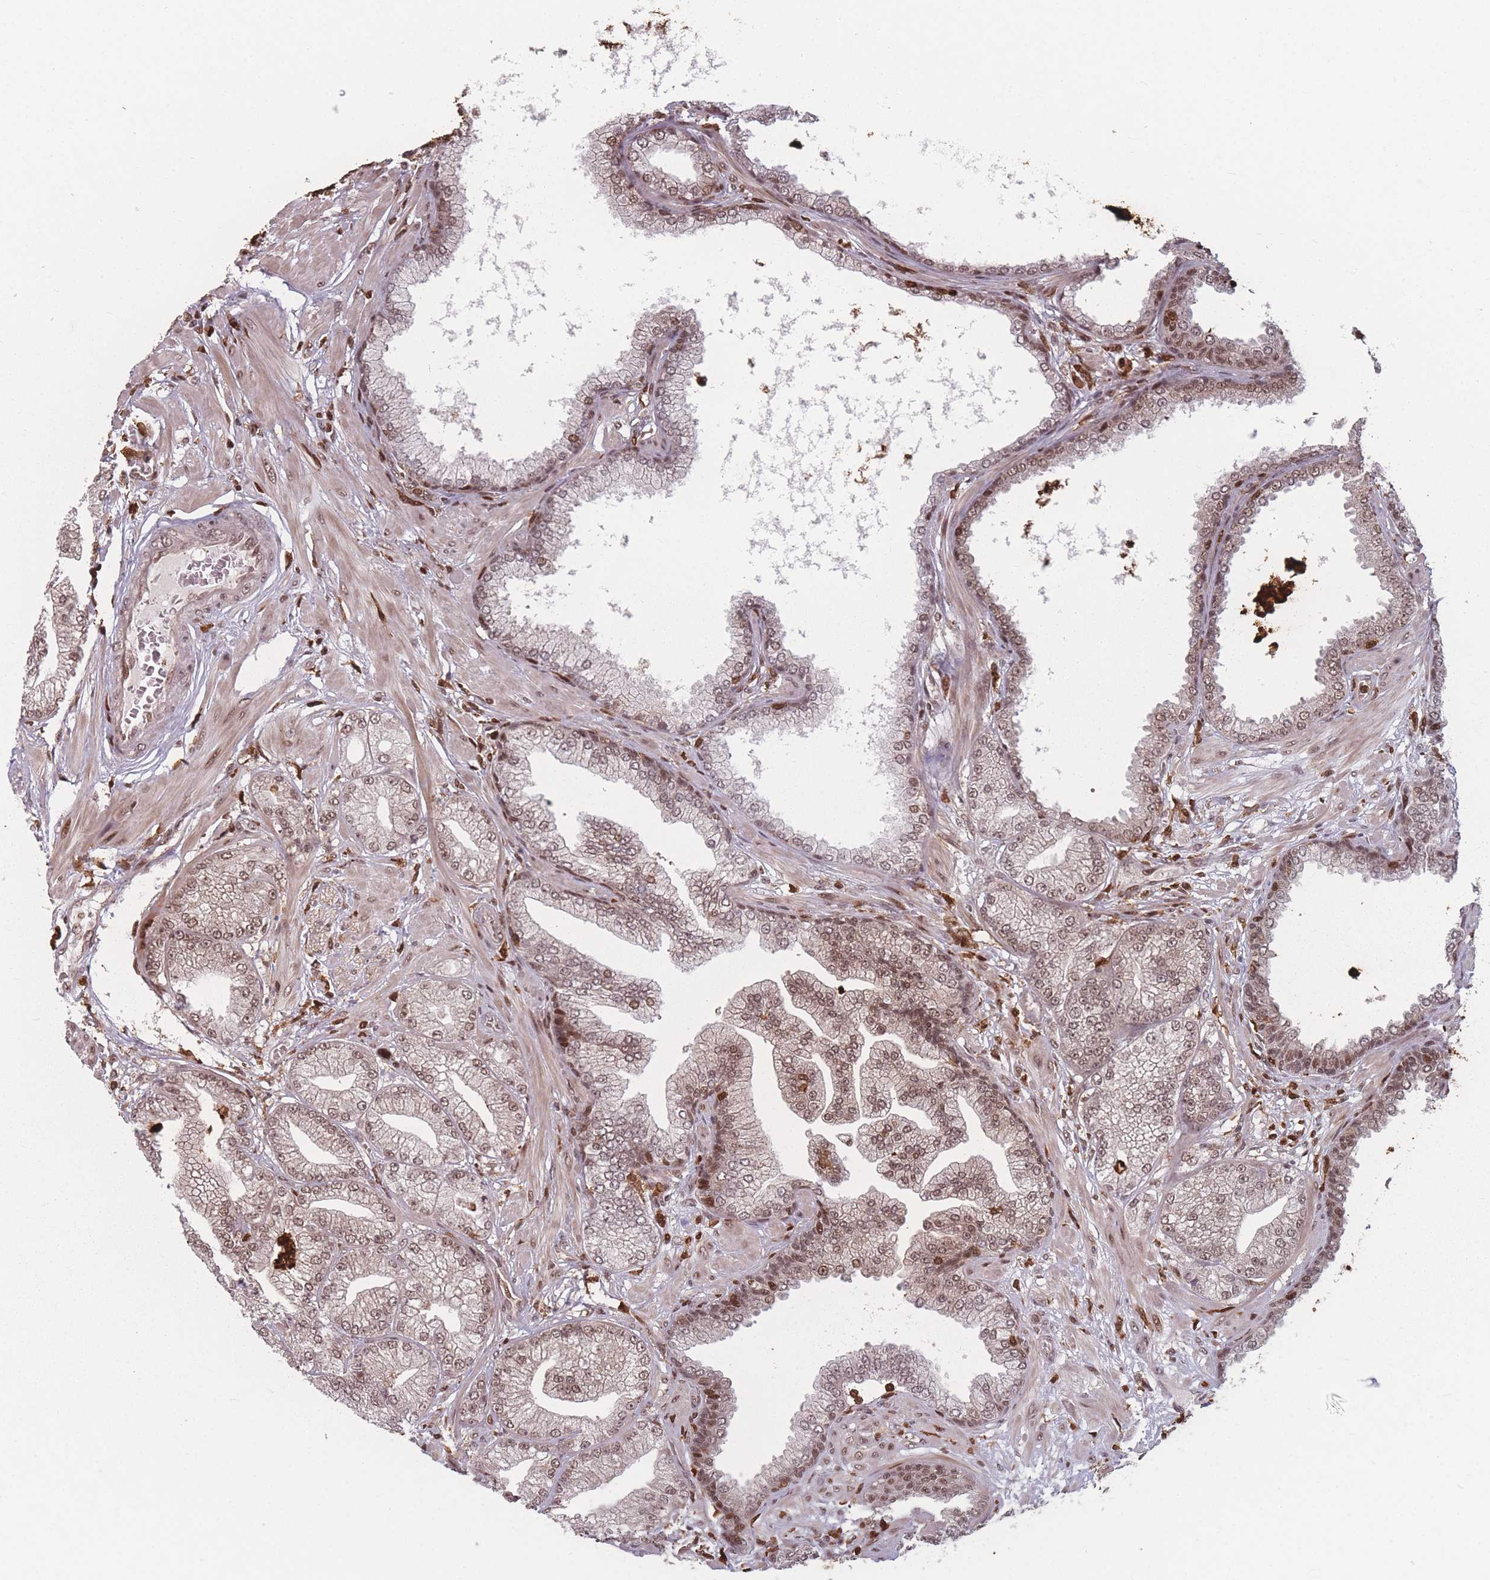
{"staining": {"intensity": "moderate", "quantity": ">75%", "location": "nuclear"}, "tissue": "prostate cancer", "cell_type": "Tumor cells", "image_type": "cancer", "snomed": [{"axis": "morphology", "description": "Adenocarcinoma, Low grade"}, {"axis": "topography", "description": "Prostate"}], "caption": "Human prostate cancer stained with a protein marker shows moderate staining in tumor cells.", "gene": "WDR55", "patient": {"sex": "male", "age": 55}}